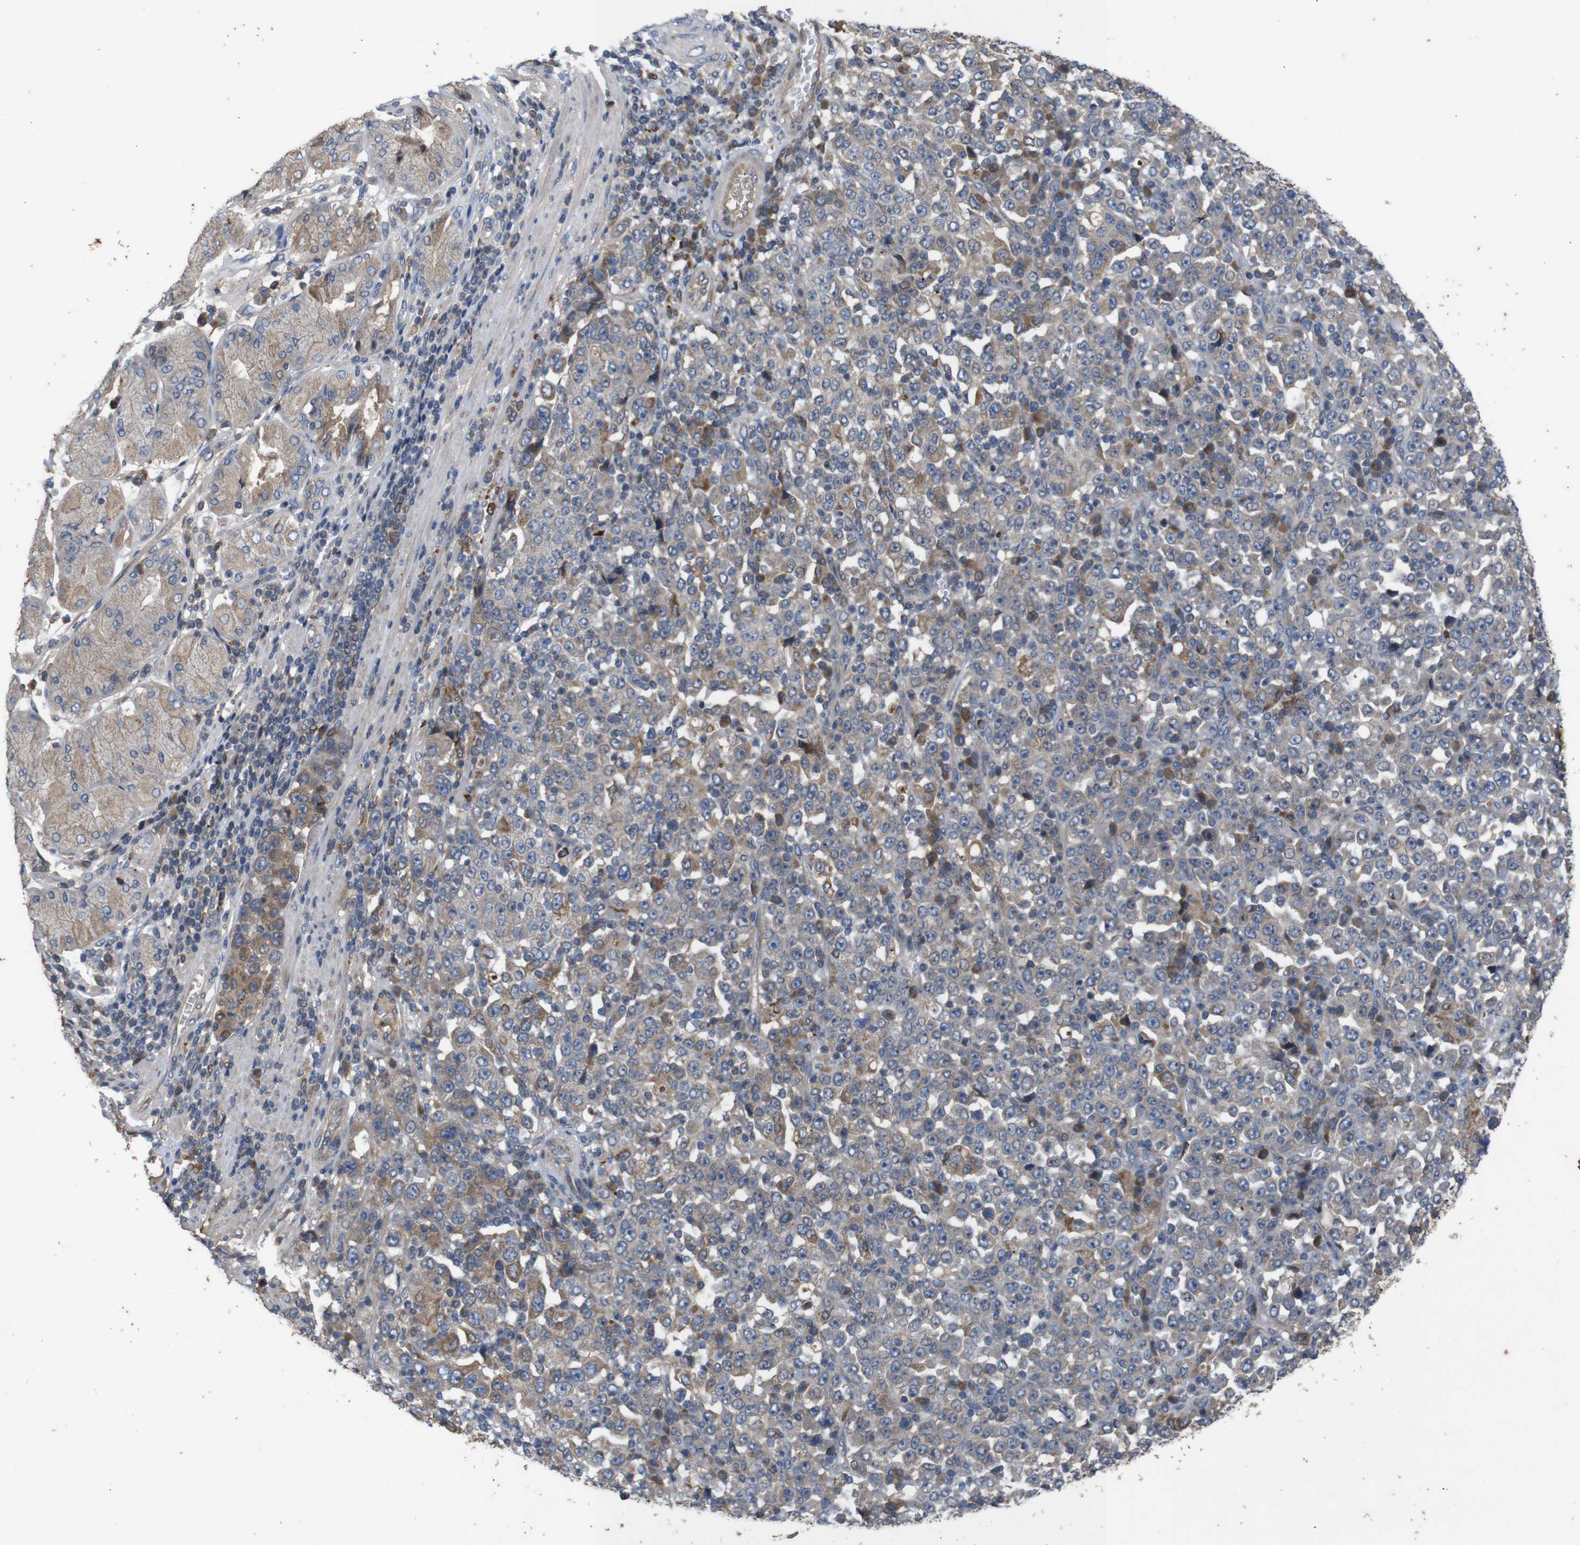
{"staining": {"intensity": "weak", "quantity": "25%-75%", "location": "cytoplasmic/membranous"}, "tissue": "stomach cancer", "cell_type": "Tumor cells", "image_type": "cancer", "snomed": [{"axis": "morphology", "description": "Normal tissue, NOS"}, {"axis": "morphology", "description": "Adenocarcinoma, NOS"}, {"axis": "topography", "description": "Stomach, upper"}, {"axis": "topography", "description": "Stomach"}], "caption": "Immunohistochemistry (IHC) image of neoplastic tissue: human stomach adenocarcinoma stained using immunohistochemistry displays low levels of weak protein expression localized specifically in the cytoplasmic/membranous of tumor cells, appearing as a cytoplasmic/membranous brown color.", "gene": "PTPN1", "patient": {"sex": "male", "age": 59}}